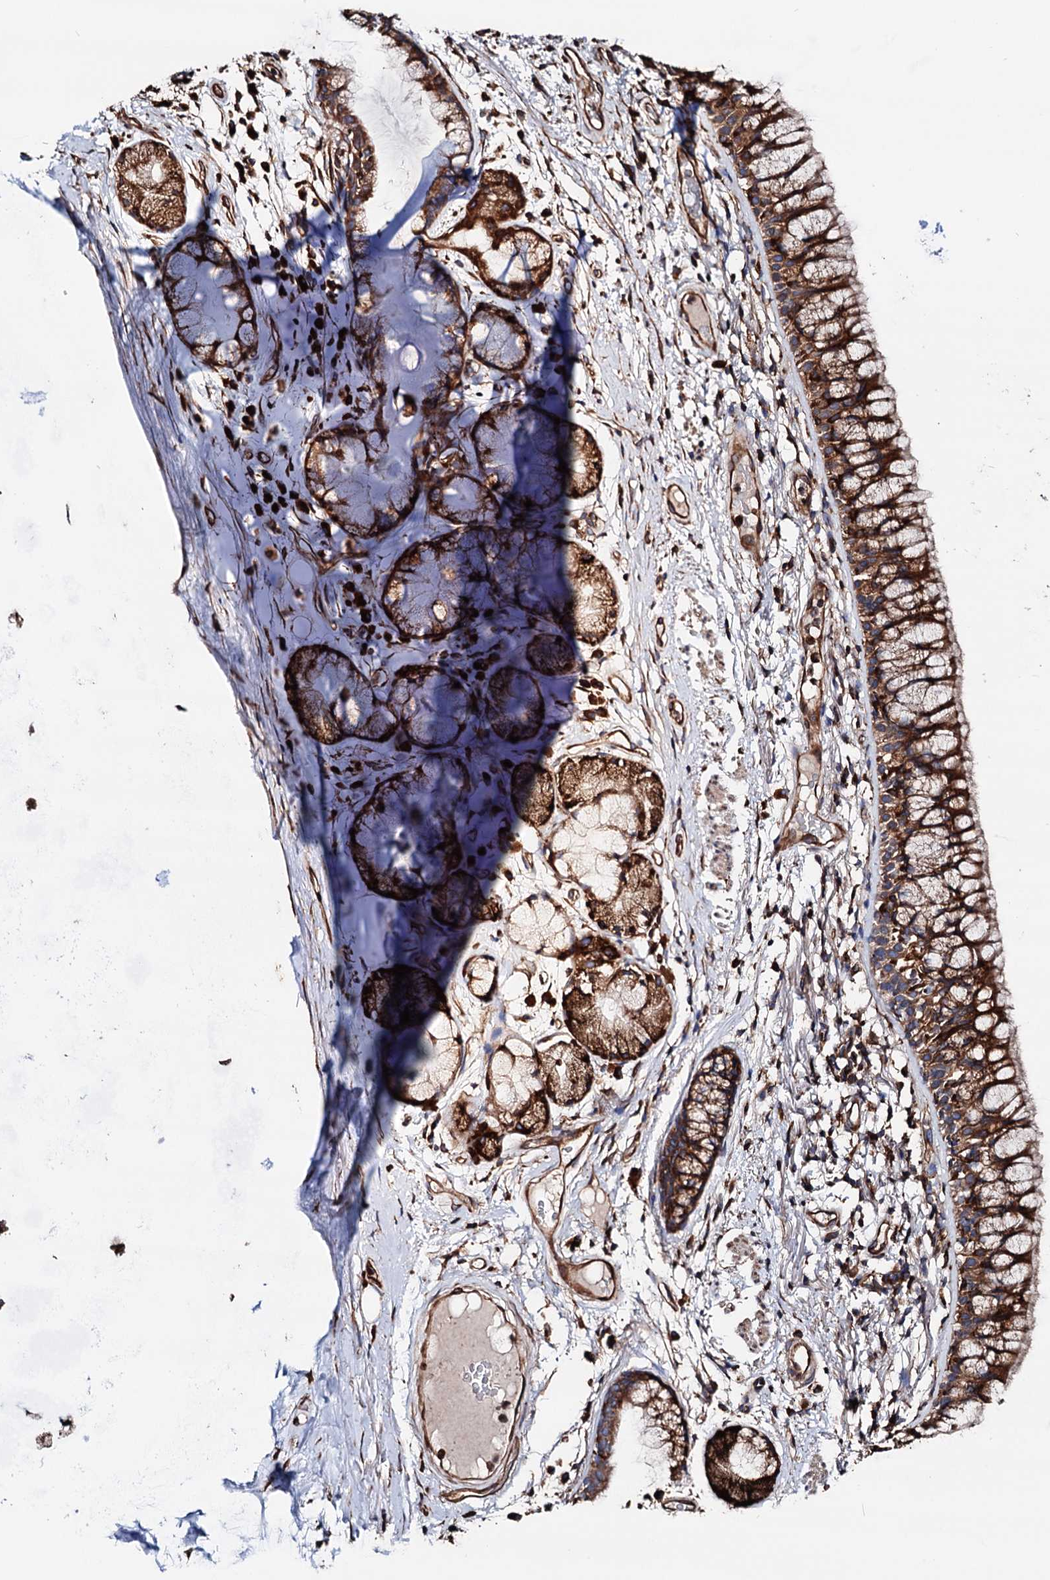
{"staining": {"intensity": "moderate", "quantity": ">75%", "location": "cytoplasmic/membranous"}, "tissue": "bronchus", "cell_type": "Respiratory epithelial cells", "image_type": "normal", "snomed": [{"axis": "morphology", "description": "Normal tissue, NOS"}, {"axis": "topography", "description": "Cartilage tissue"}, {"axis": "topography", "description": "Bronchus"}], "caption": "This is an image of IHC staining of normal bronchus, which shows moderate positivity in the cytoplasmic/membranous of respiratory epithelial cells.", "gene": "ERP29", "patient": {"sex": "female", "age": 73}}